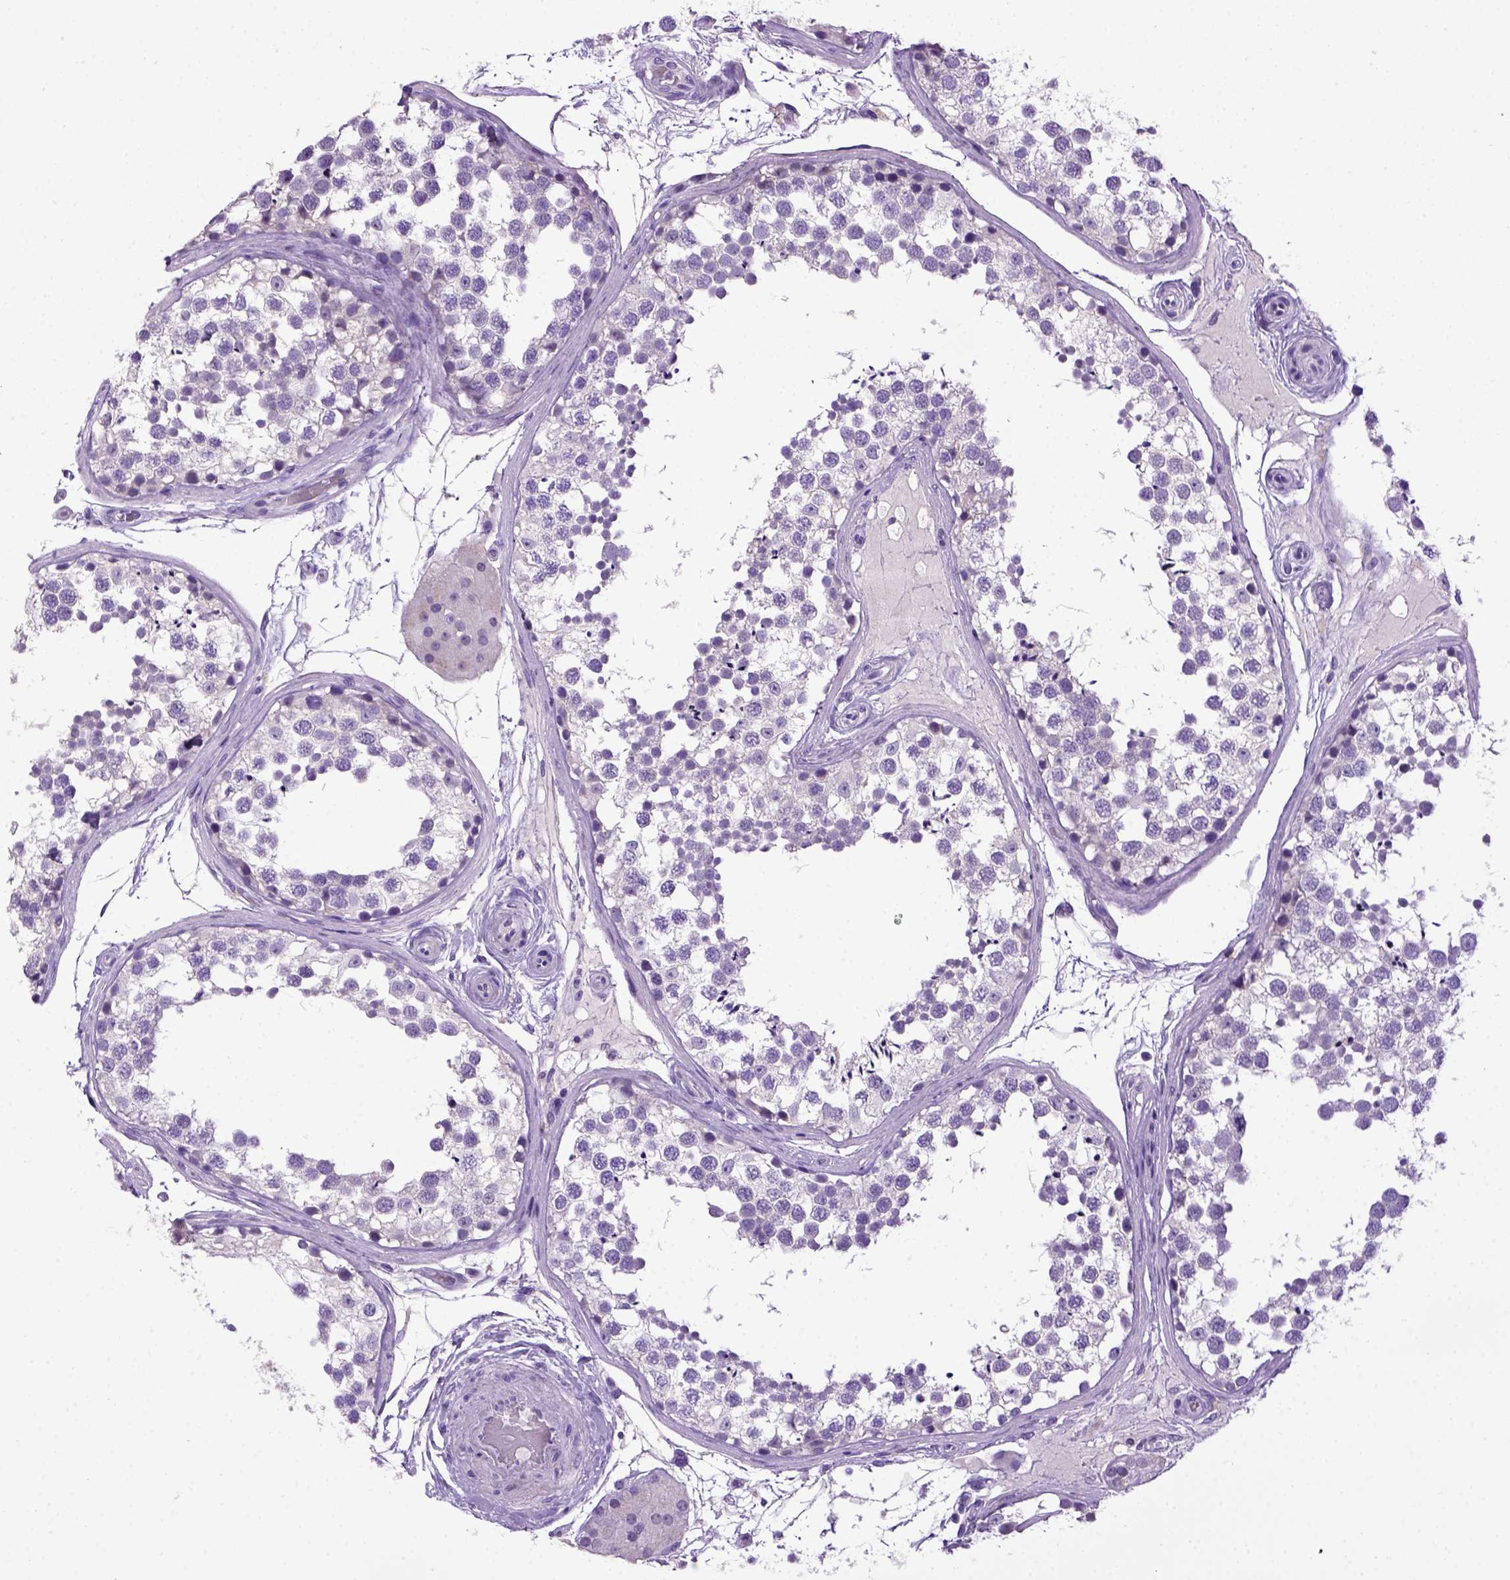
{"staining": {"intensity": "negative", "quantity": "none", "location": "none"}, "tissue": "testis", "cell_type": "Cells in seminiferous ducts", "image_type": "normal", "snomed": [{"axis": "morphology", "description": "Normal tissue, NOS"}, {"axis": "morphology", "description": "Seminoma, NOS"}, {"axis": "topography", "description": "Testis"}], "caption": "The micrograph shows no significant staining in cells in seminiferous ducts of testis.", "gene": "CDH1", "patient": {"sex": "male", "age": 65}}